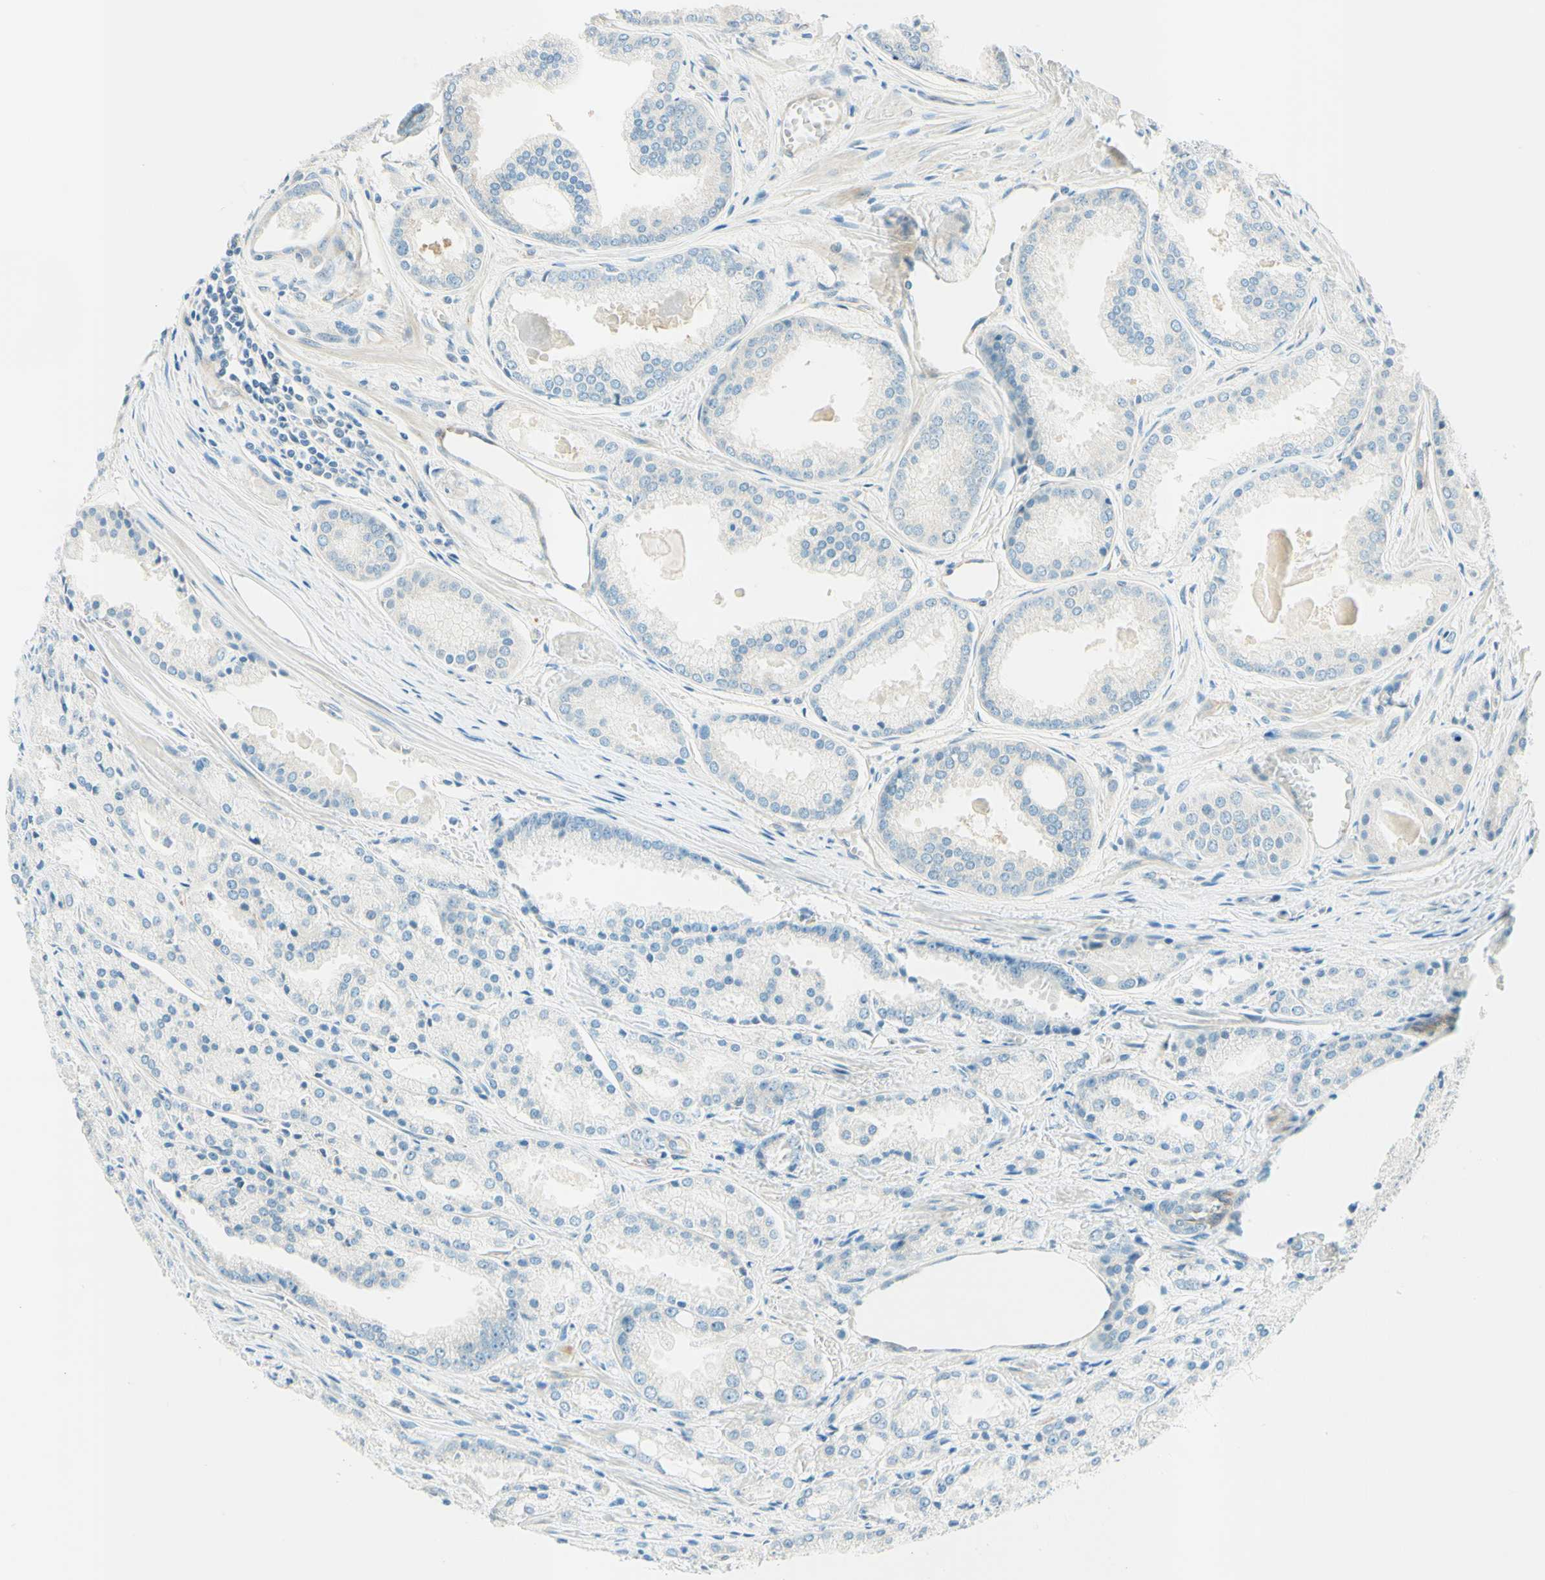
{"staining": {"intensity": "negative", "quantity": "none", "location": "none"}, "tissue": "prostate cancer", "cell_type": "Tumor cells", "image_type": "cancer", "snomed": [{"axis": "morphology", "description": "Adenocarcinoma, Low grade"}, {"axis": "topography", "description": "Prostate"}], "caption": "IHC image of neoplastic tissue: adenocarcinoma (low-grade) (prostate) stained with DAB displays no significant protein staining in tumor cells. Brightfield microscopy of IHC stained with DAB (3,3'-diaminobenzidine) (brown) and hematoxylin (blue), captured at high magnification.", "gene": "TAOK2", "patient": {"sex": "male", "age": 64}}